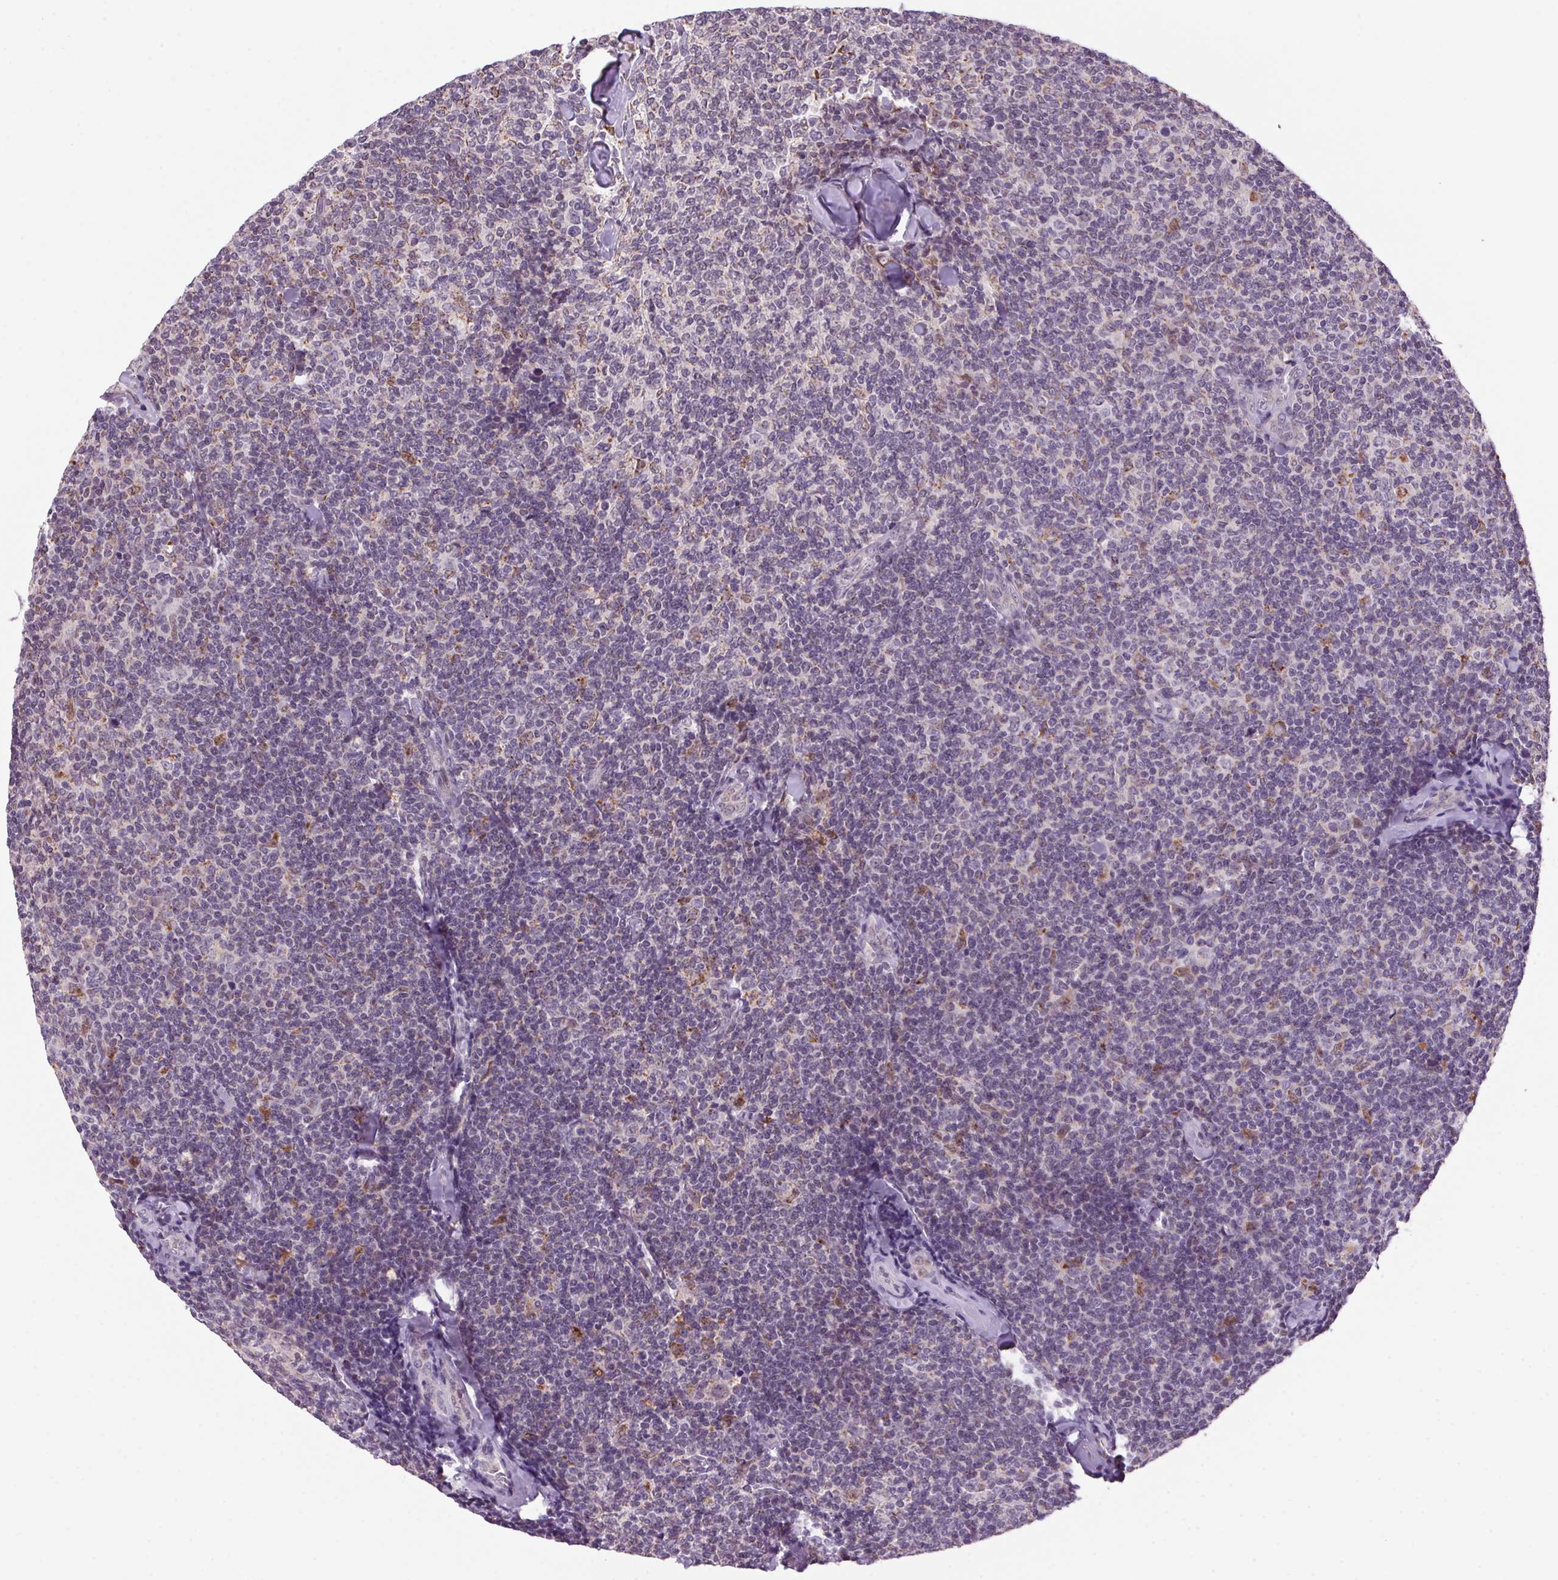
{"staining": {"intensity": "negative", "quantity": "none", "location": "none"}, "tissue": "lymphoma", "cell_type": "Tumor cells", "image_type": "cancer", "snomed": [{"axis": "morphology", "description": "Malignant lymphoma, non-Hodgkin's type, Low grade"}, {"axis": "topography", "description": "Lymph node"}], "caption": "Lymphoma was stained to show a protein in brown. There is no significant expression in tumor cells. (DAB IHC with hematoxylin counter stain).", "gene": "AKR1E2", "patient": {"sex": "female", "age": 56}}